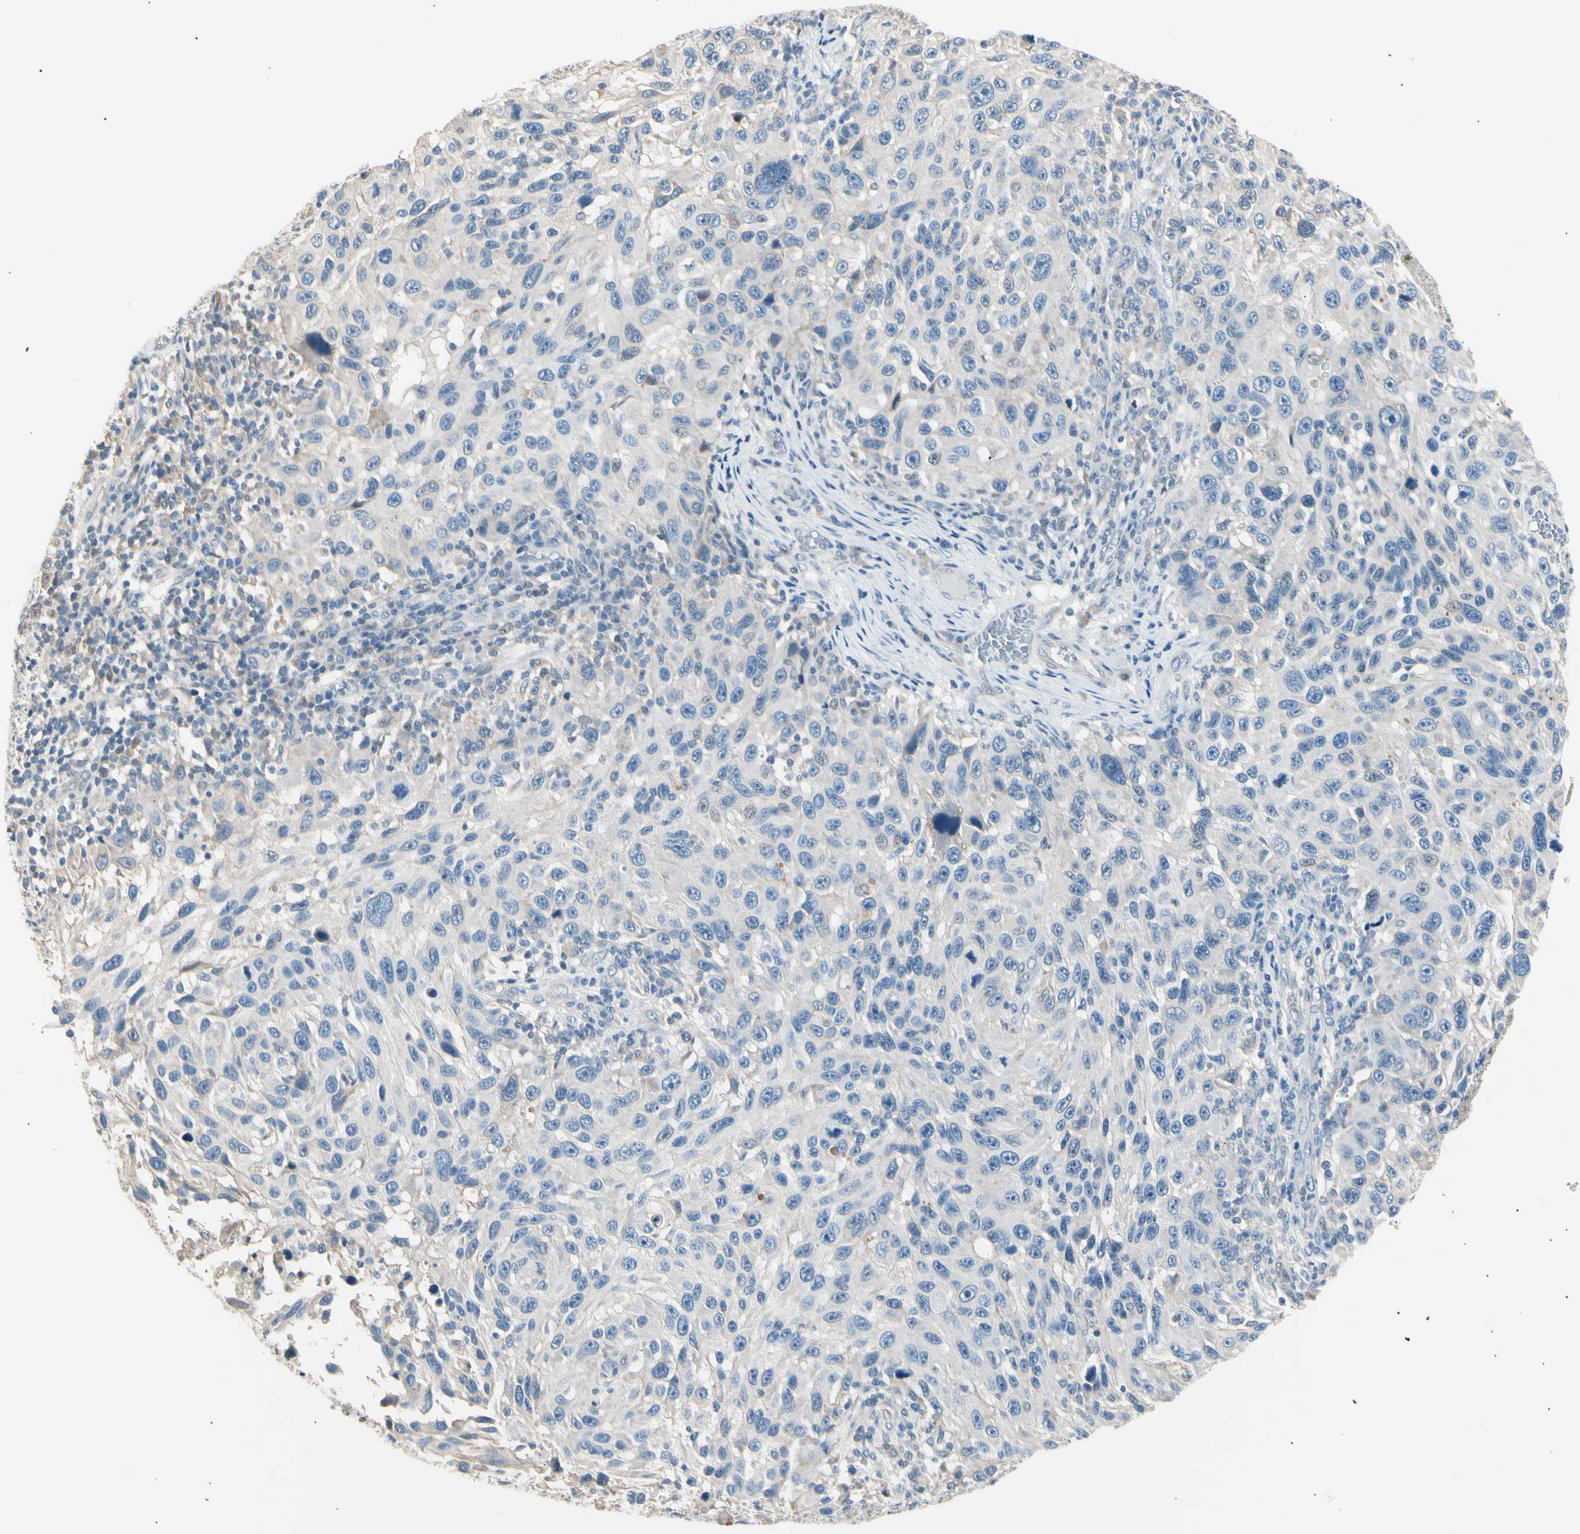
{"staining": {"intensity": "weak", "quantity": "<25%", "location": "cytoplasmic/membranous"}, "tissue": "melanoma", "cell_type": "Tumor cells", "image_type": "cancer", "snomed": [{"axis": "morphology", "description": "Malignant melanoma, NOS"}, {"axis": "topography", "description": "Skin"}], "caption": "Immunohistochemistry of malignant melanoma shows no staining in tumor cells.", "gene": "LHPP", "patient": {"sex": "male", "age": 53}}